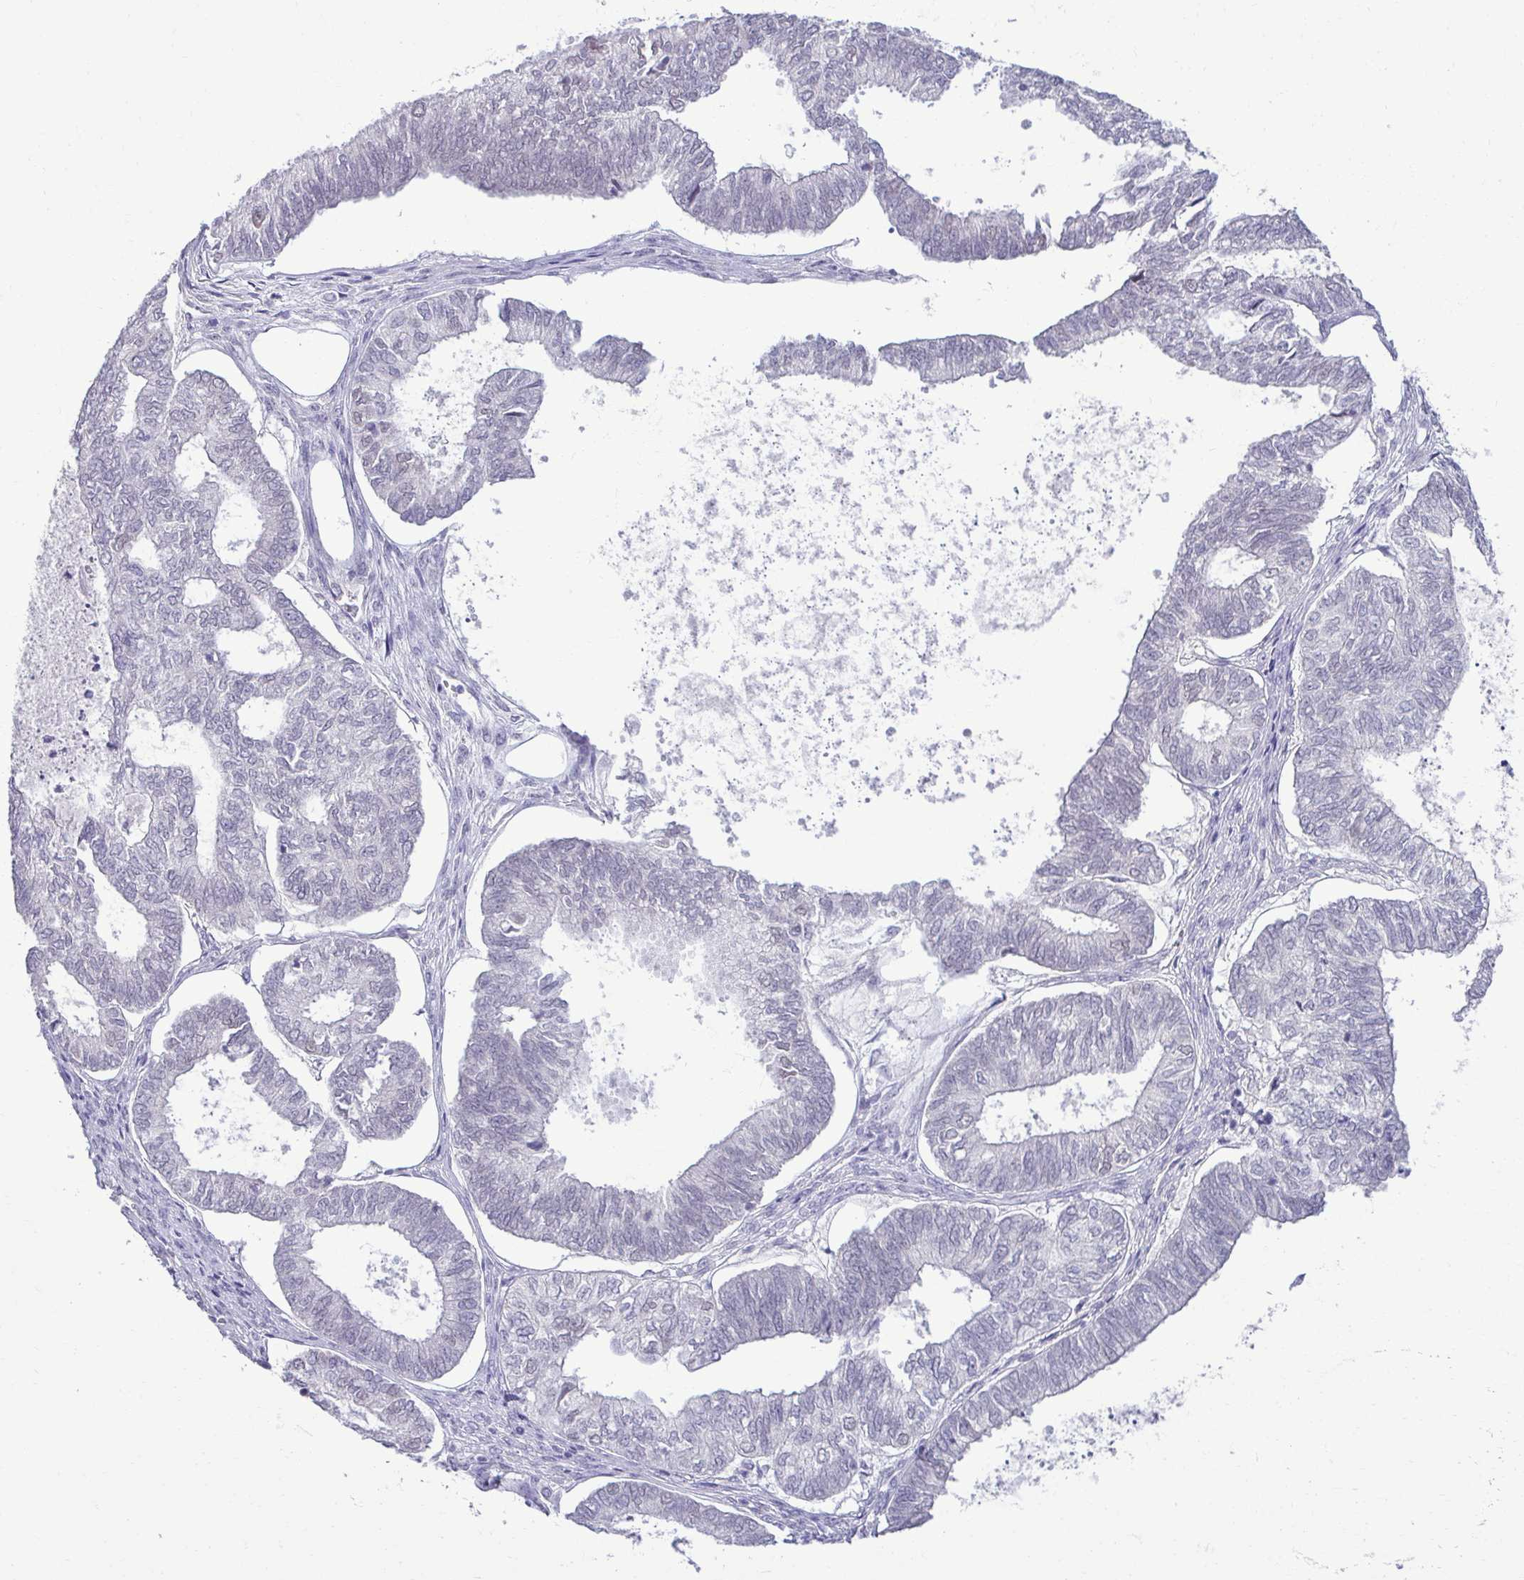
{"staining": {"intensity": "negative", "quantity": "none", "location": "none"}, "tissue": "ovarian cancer", "cell_type": "Tumor cells", "image_type": "cancer", "snomed": [{"axis": "morphology", "description": "Carcinoma, endometroid"}, {"axis": "topography", "description": "Ovary"}], "caption": "Ovarian cancer stained for a protein using immunohistochemistry demonstrates no expression tumor cells.", "gene": "SLC30A3", "patient": {"sex": "female", "age": 64}}